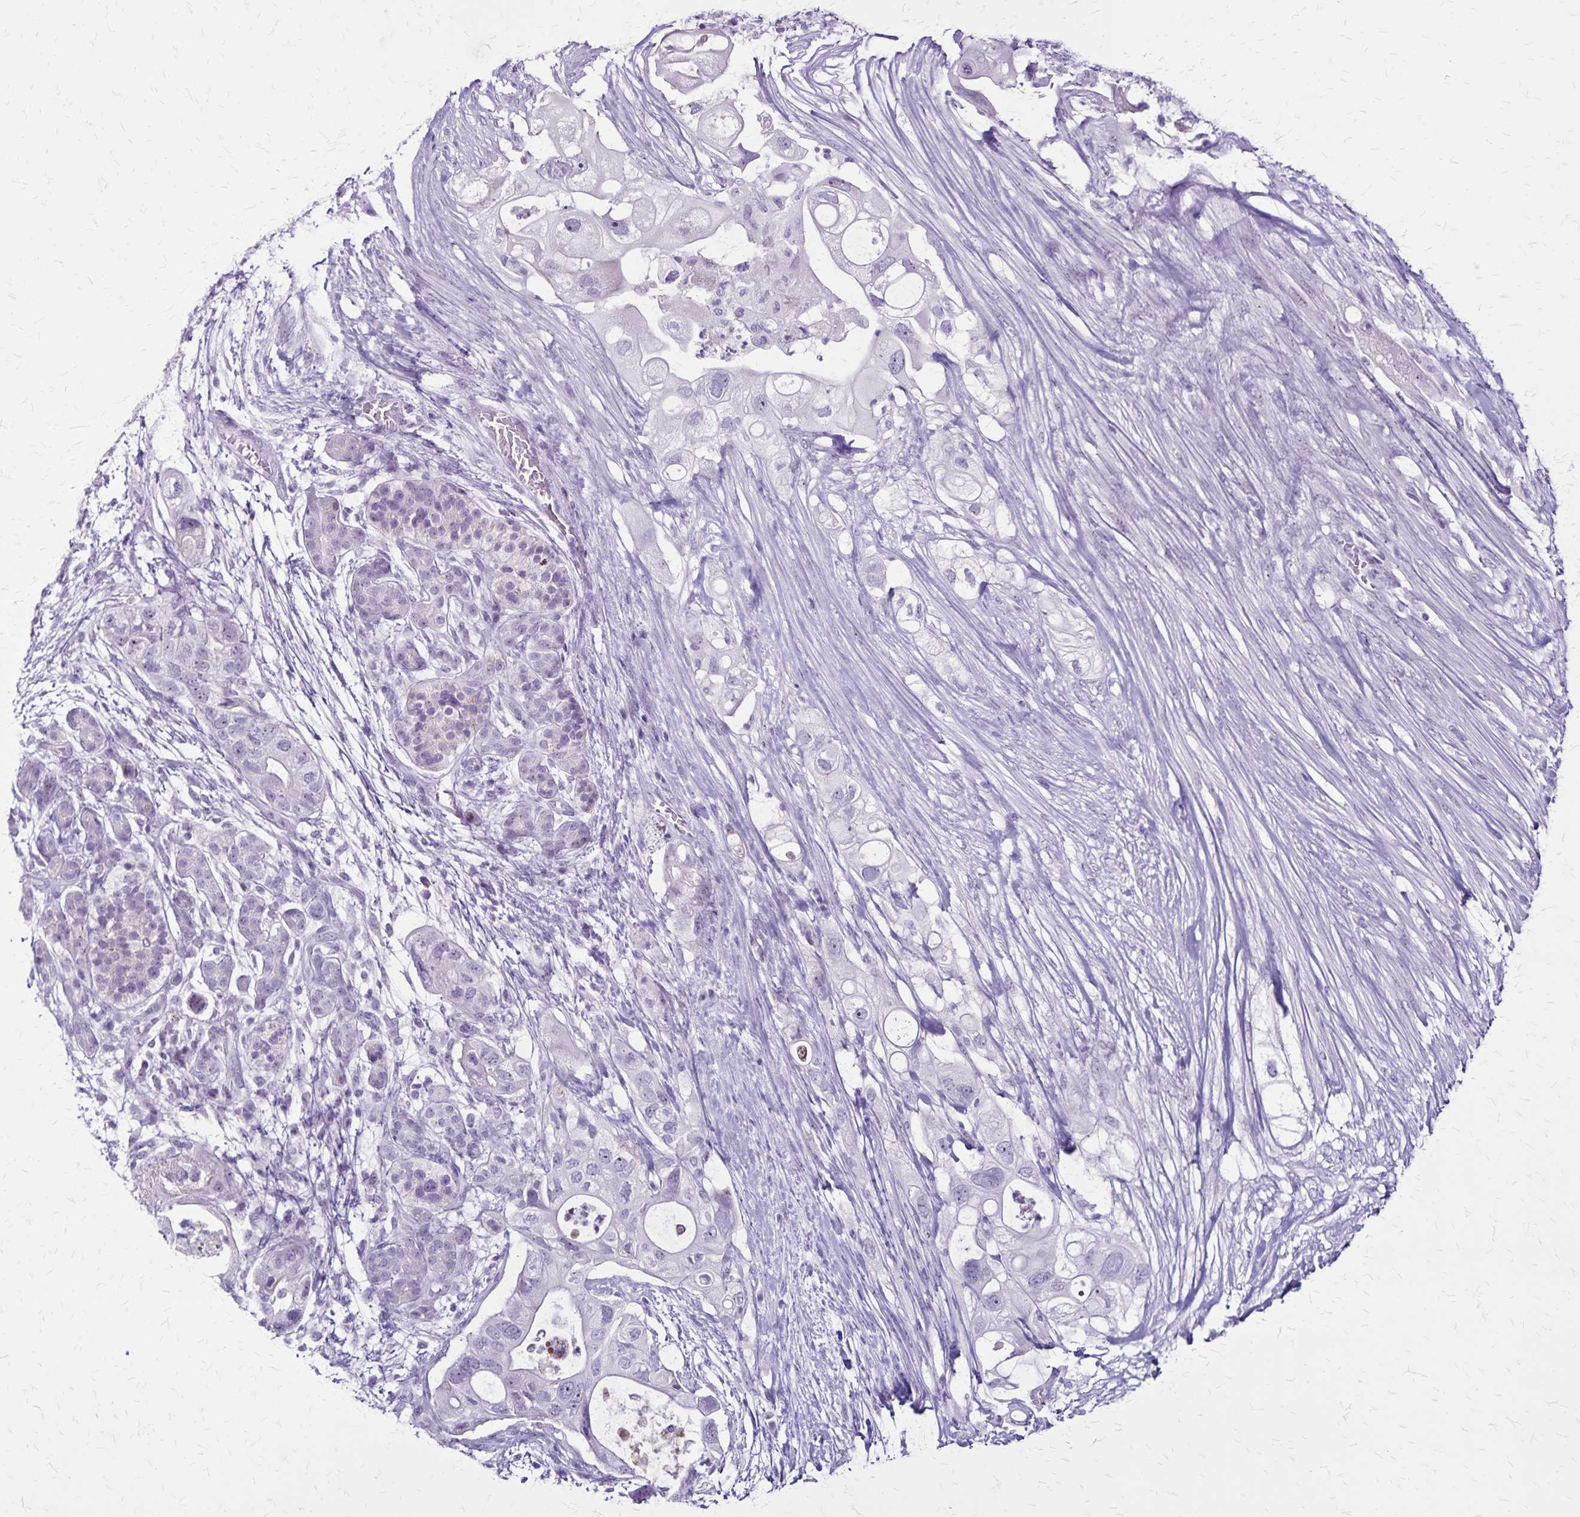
{"staining": {"intensity": "negative", "quantity": "none", "location": "none"}, "tissue": "pancreatic cancer", "cell_type": "Tumor cells", "image_type": "cancer", "snomed": [{"axis": "morphology", "description": "Adenocarcinoma, NOS"}, {"axis": "topography", "description": "Pancreas"}], "caption": "High magnification brightfield microscopy of pancreatic adenocarcinoma stained with DAB (brown) and counterstained with hematoxylin (blue): tumor cells show no significant staining.", "gene": "OR51B5", "patient": {"sex": "female", "age": 72}}